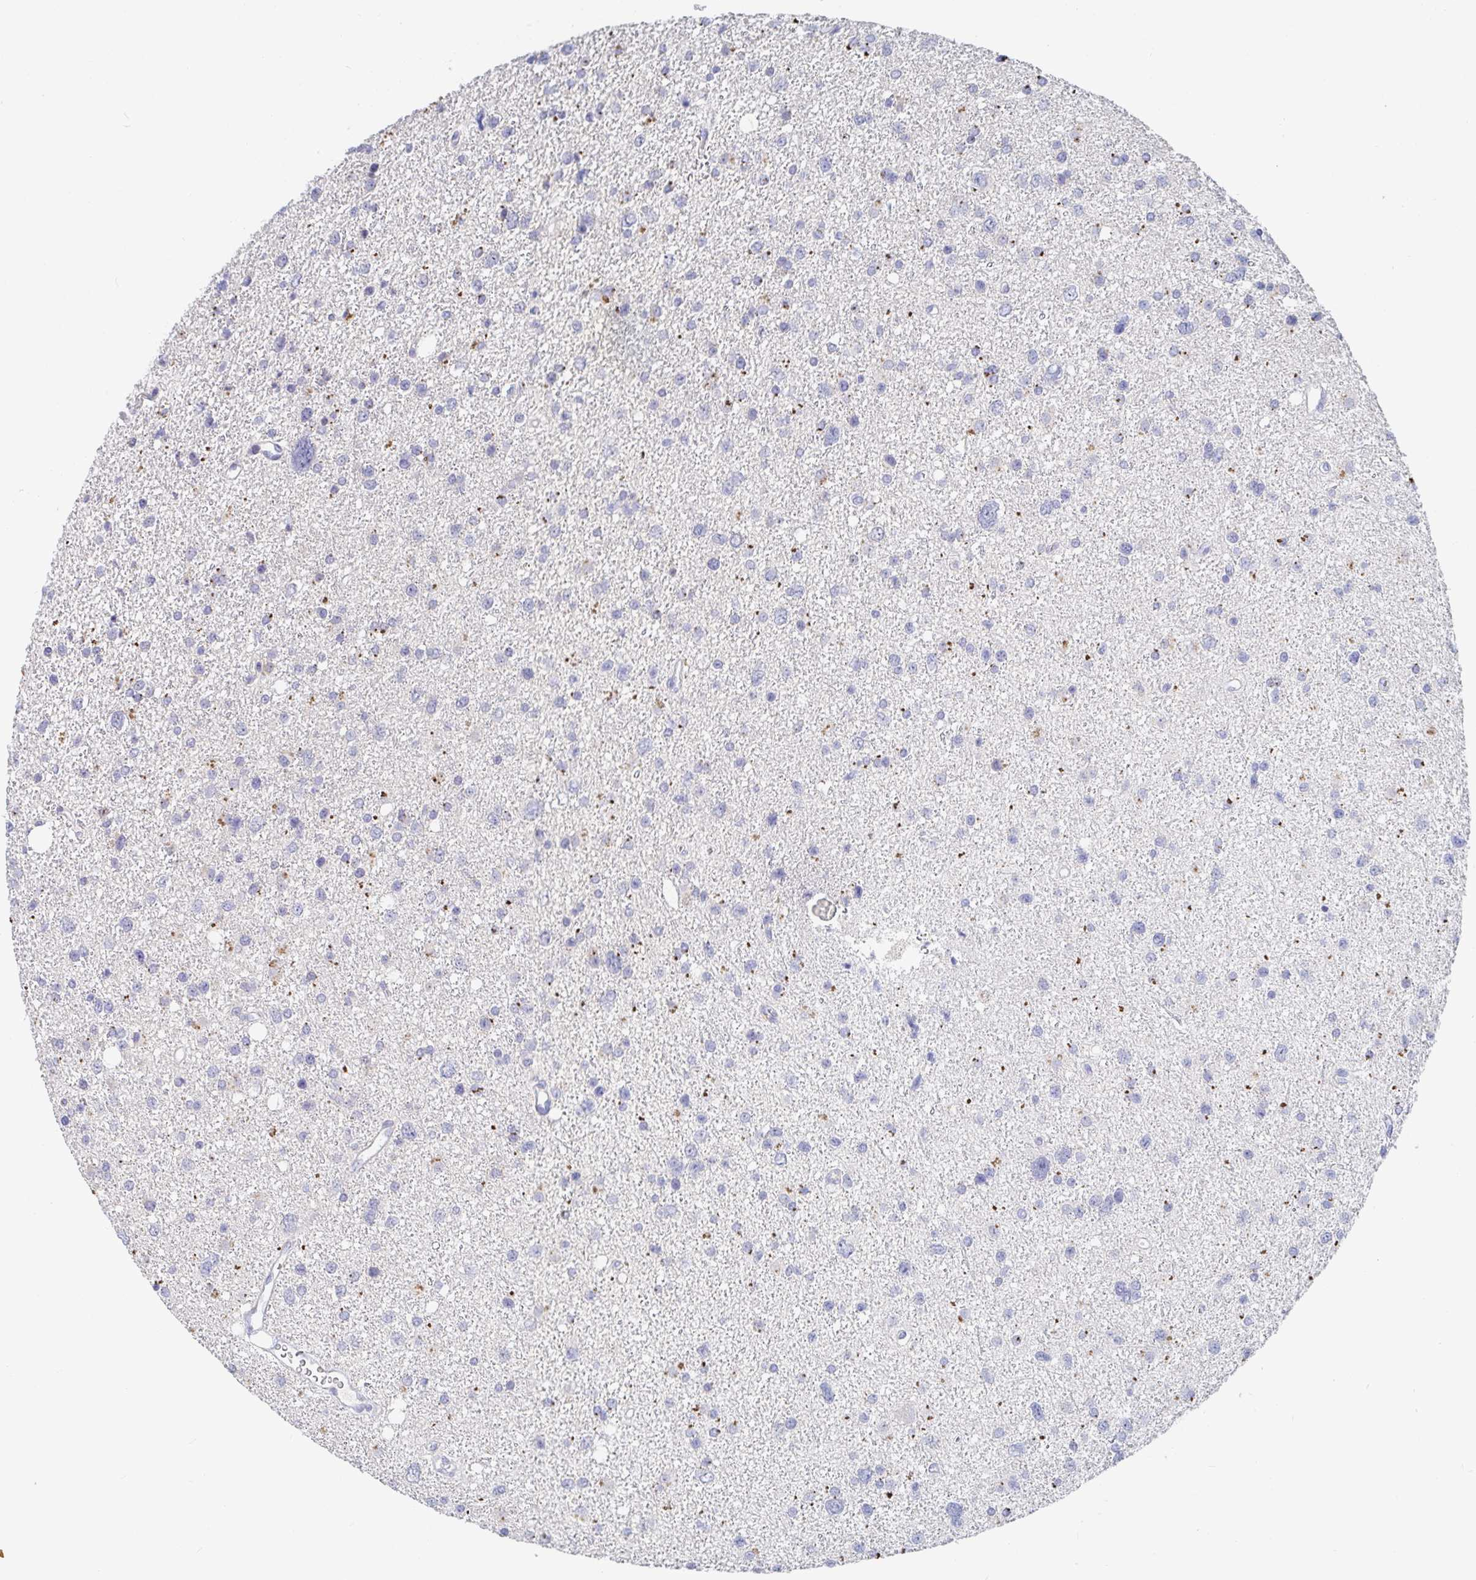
{"staining": {"intensity": "negative", "quantity": "none", "location": "none"}, "tissue": "glioma", "cell_type": "Tumor cells", "image_type": "cancer", "snomed": [{"axis": "morphology", "description": "Glioma, malignant, Low grade"}, {"axis": "topography", "description": "Brain"}], "caption": "A high-resolution photomicrograph shows immunohistochemistry staining of glioma, which exhibits no significant staining in tumor cells. The staining was performed using DAB (3,3'-diaminobenzidine) to visualize the protein expression in brown, while the nuclei were stained in blue with hematoxylin (Magnification: 20x).", "gene": "ZNF430", "patient": {"sex": "female", "age": 55}}